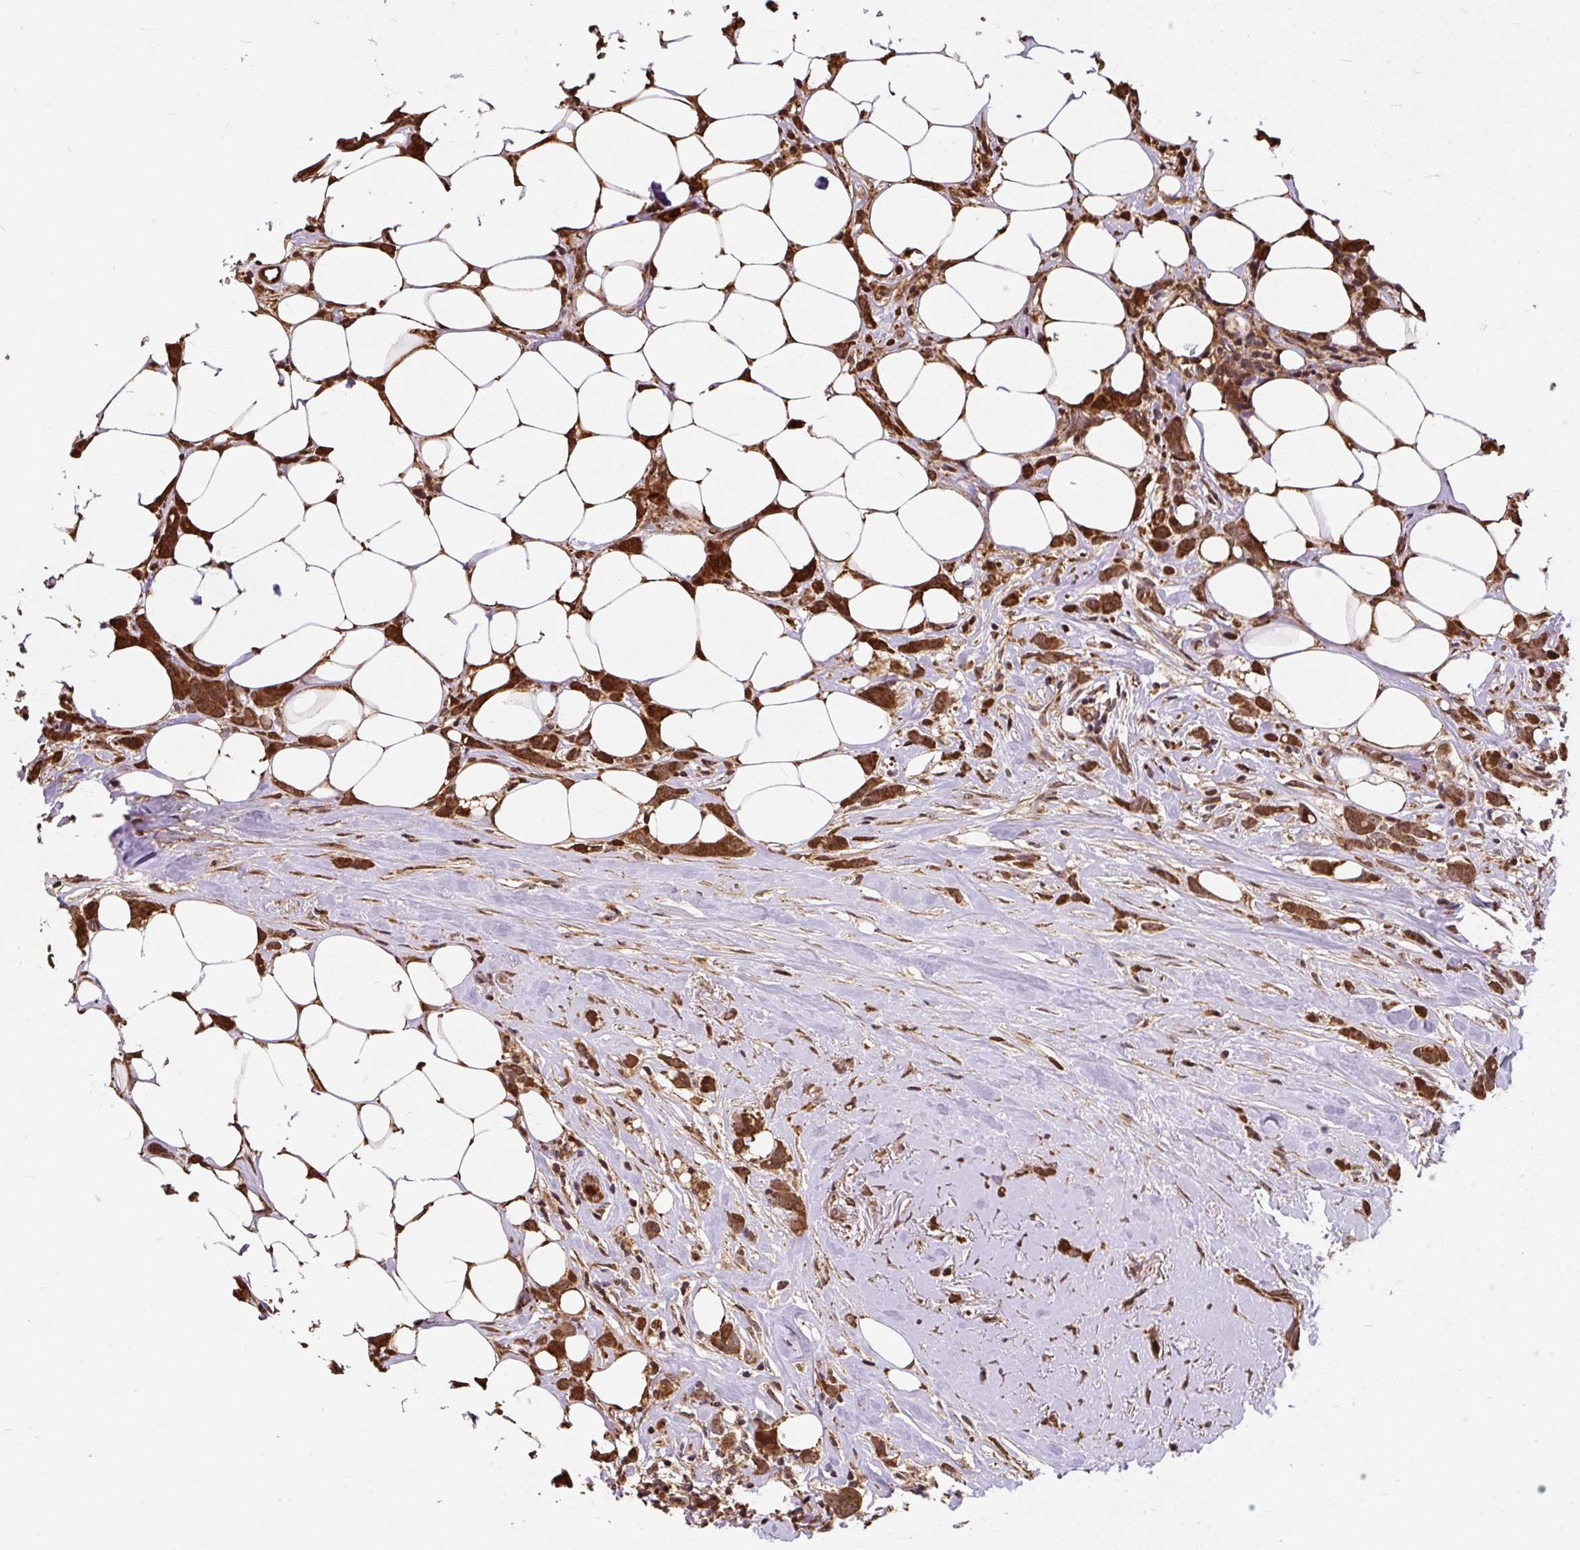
{"staining": {"intensity": "strong", "quantity": ">75%", "location": "cytoplasmic/membranous"}, "tissue": "breast cancer", "cell_type": "Tumor cells", "image_type": "cancer", "snomed": [{"axis": "morphology", "description": "Duct carcinoma"}, {"axis": "topography", "description": "Breast"}], "caption": "Brown immunohistochemical staining in human breast cancer displays strong cytoplasmic/membranous expression in approximately >75% of tumor cells. Using DAB (3,3'-diaminobenzidine) (brown) and hematoxylin (blue) stains, captured at high magnification using brightfield microscopy.", "gene": "PUS7L", "patient": {"sex": "female", "age": 80}}